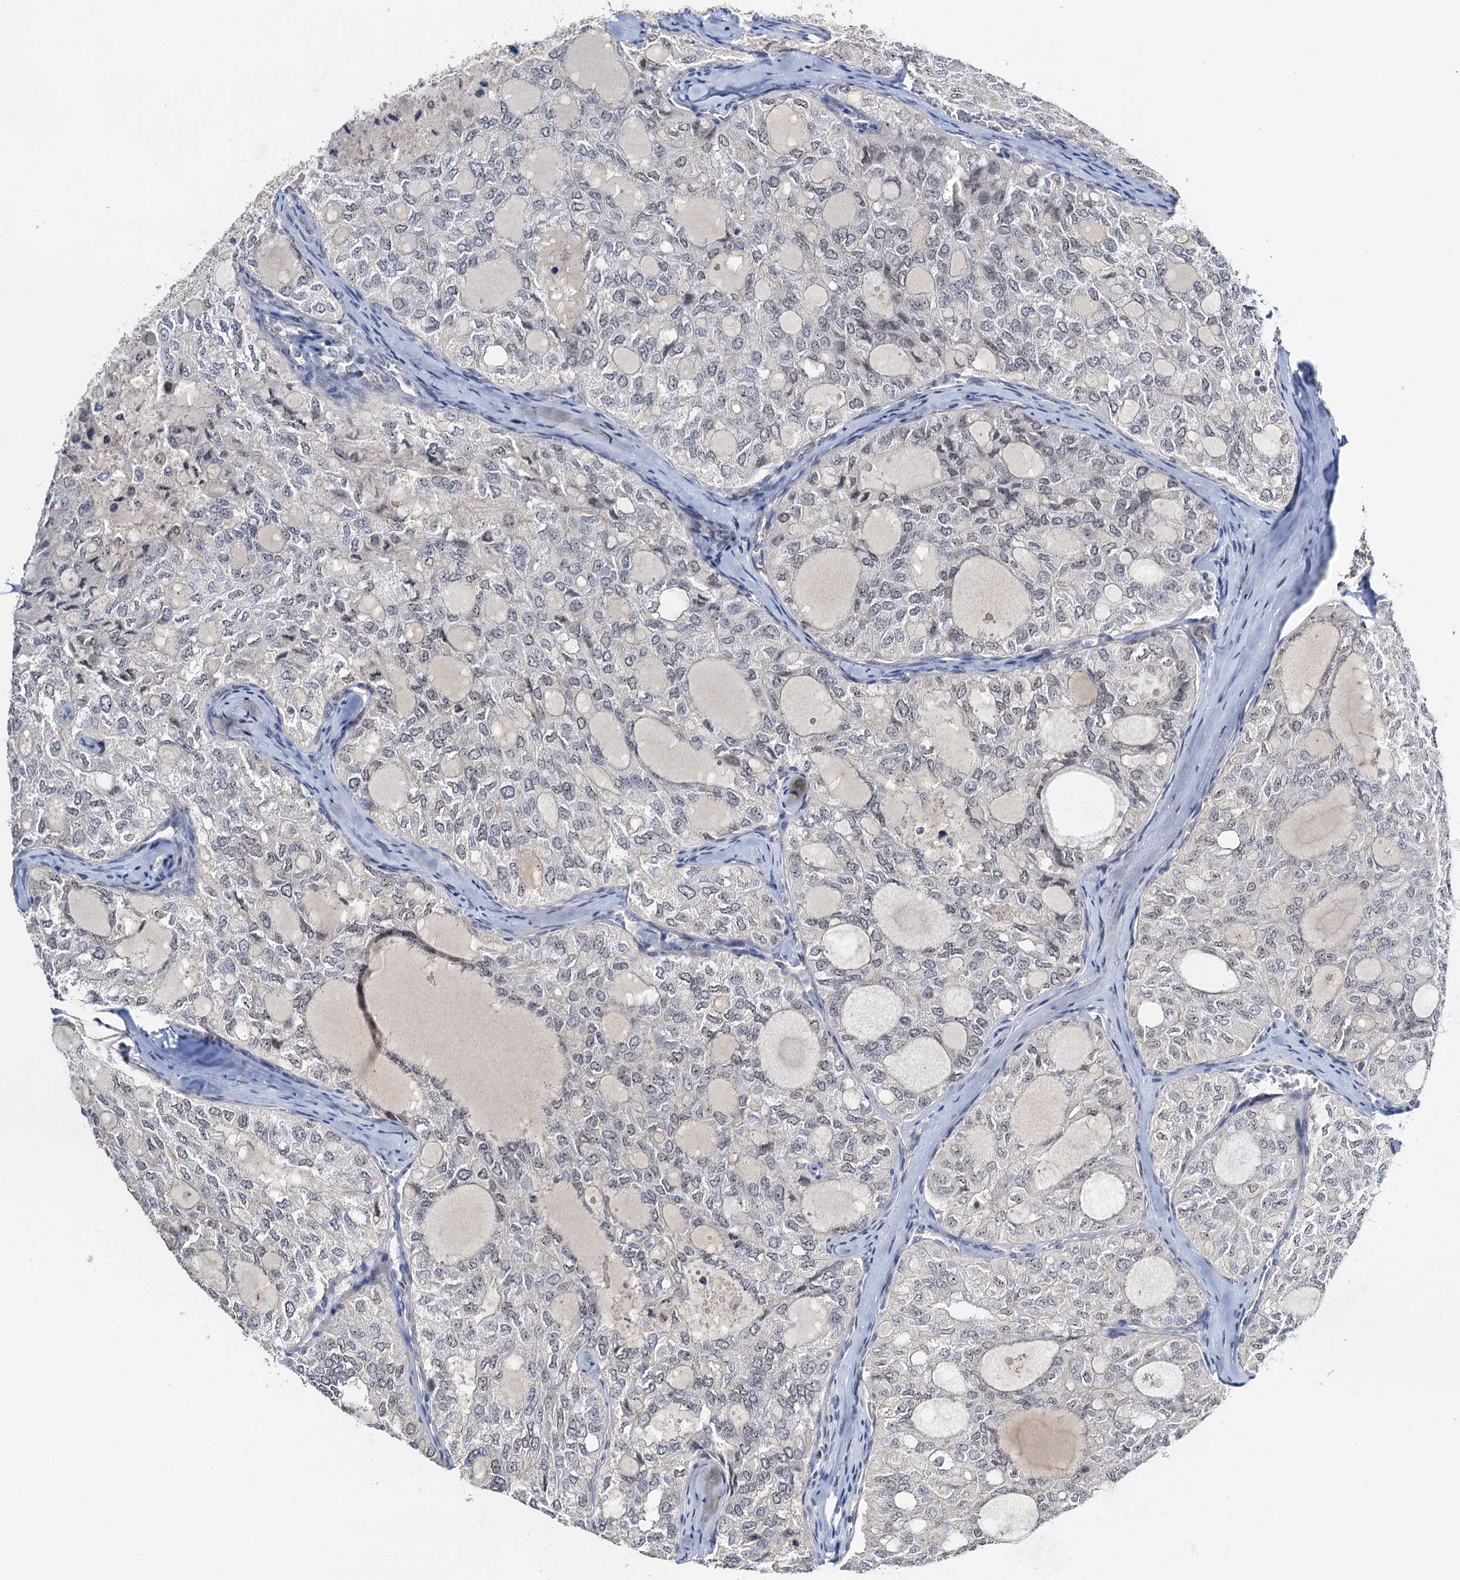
{"staining": {"intensity": "weak", "quantity": "25%-75%", "location": "nuclear"}, "tissue": "thyroid cancer", "cell_type": "Tumor cells", "image_type": "cancer", "snomed": [{"axis": "morphology", "description": "Follicular adenoma carcinoma, NOS"}, {"axis": "topography", "description": "Thyroid gland"}], "caption": "Protein staining demonstrates weak nuclear positivity in about 25%-75% of tumor cells in thyroid cancer (follicular adenoma carcinoma). (brown staining indicates protein expression, while blue staining denotes nuclei).", "gene": "NOP2", "patient": {"sex": "male", "age": 75}}